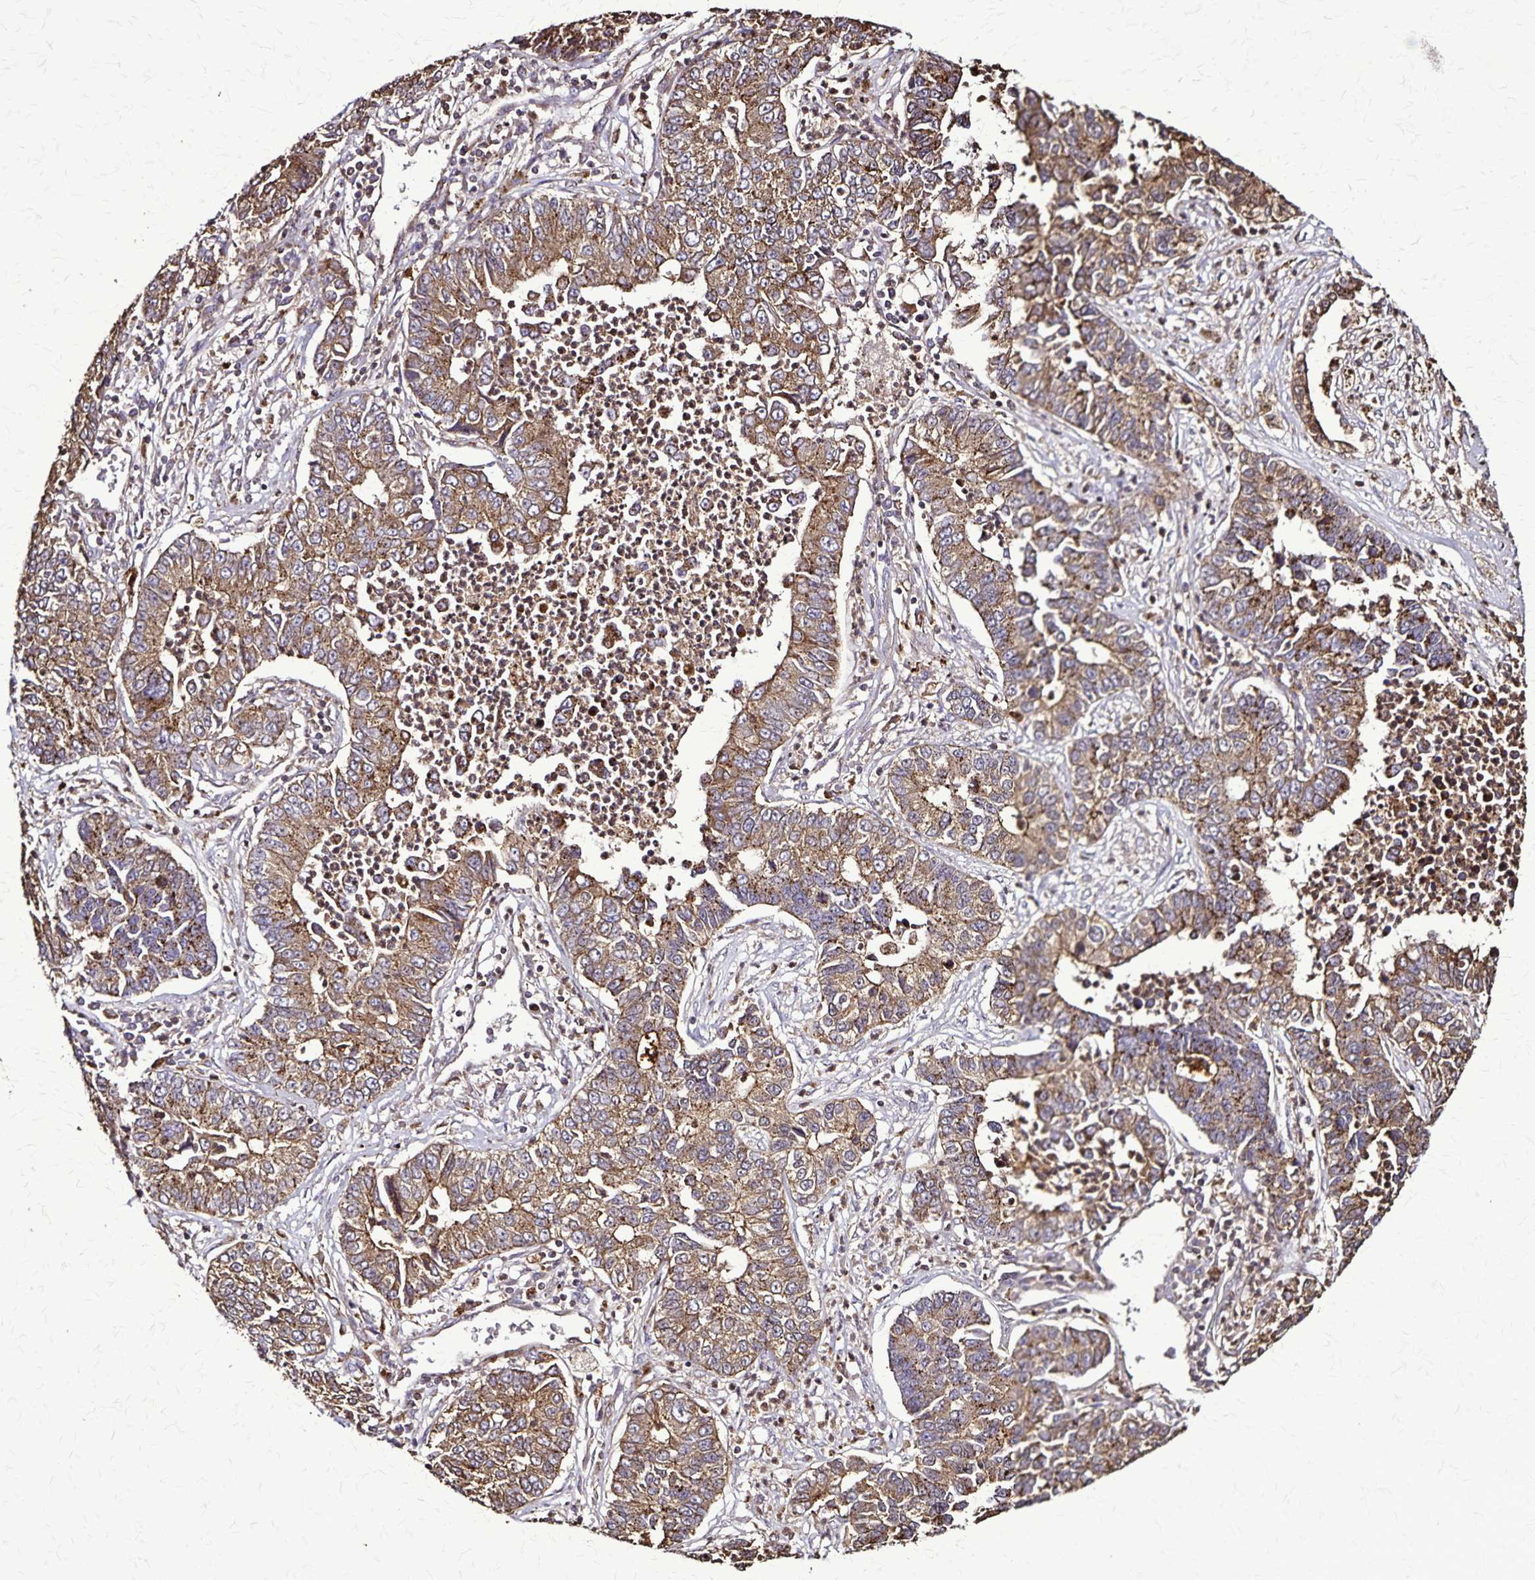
{"staining": {"intensity": "moderate", "quantity": ">75%", "location": "cytoplasmic/membranous"}, "tissue": "lung cancer", "cell_type": "Tumor cells", "image_type": "cancer", "snomed": [{"axis": "morphology", "description": "Adenocarcinoma, NOS"}, {"axis": "topography", "description": "Lung"}], "caption": "Brown immunohistochemical staining in lung adenocarcinoma reveals moderate cytoplasmic/membranous positivity in approximately >75% of tumor cells.", "gene": "CHMP1B", "patient": {"sex": "female", "age": 57}}